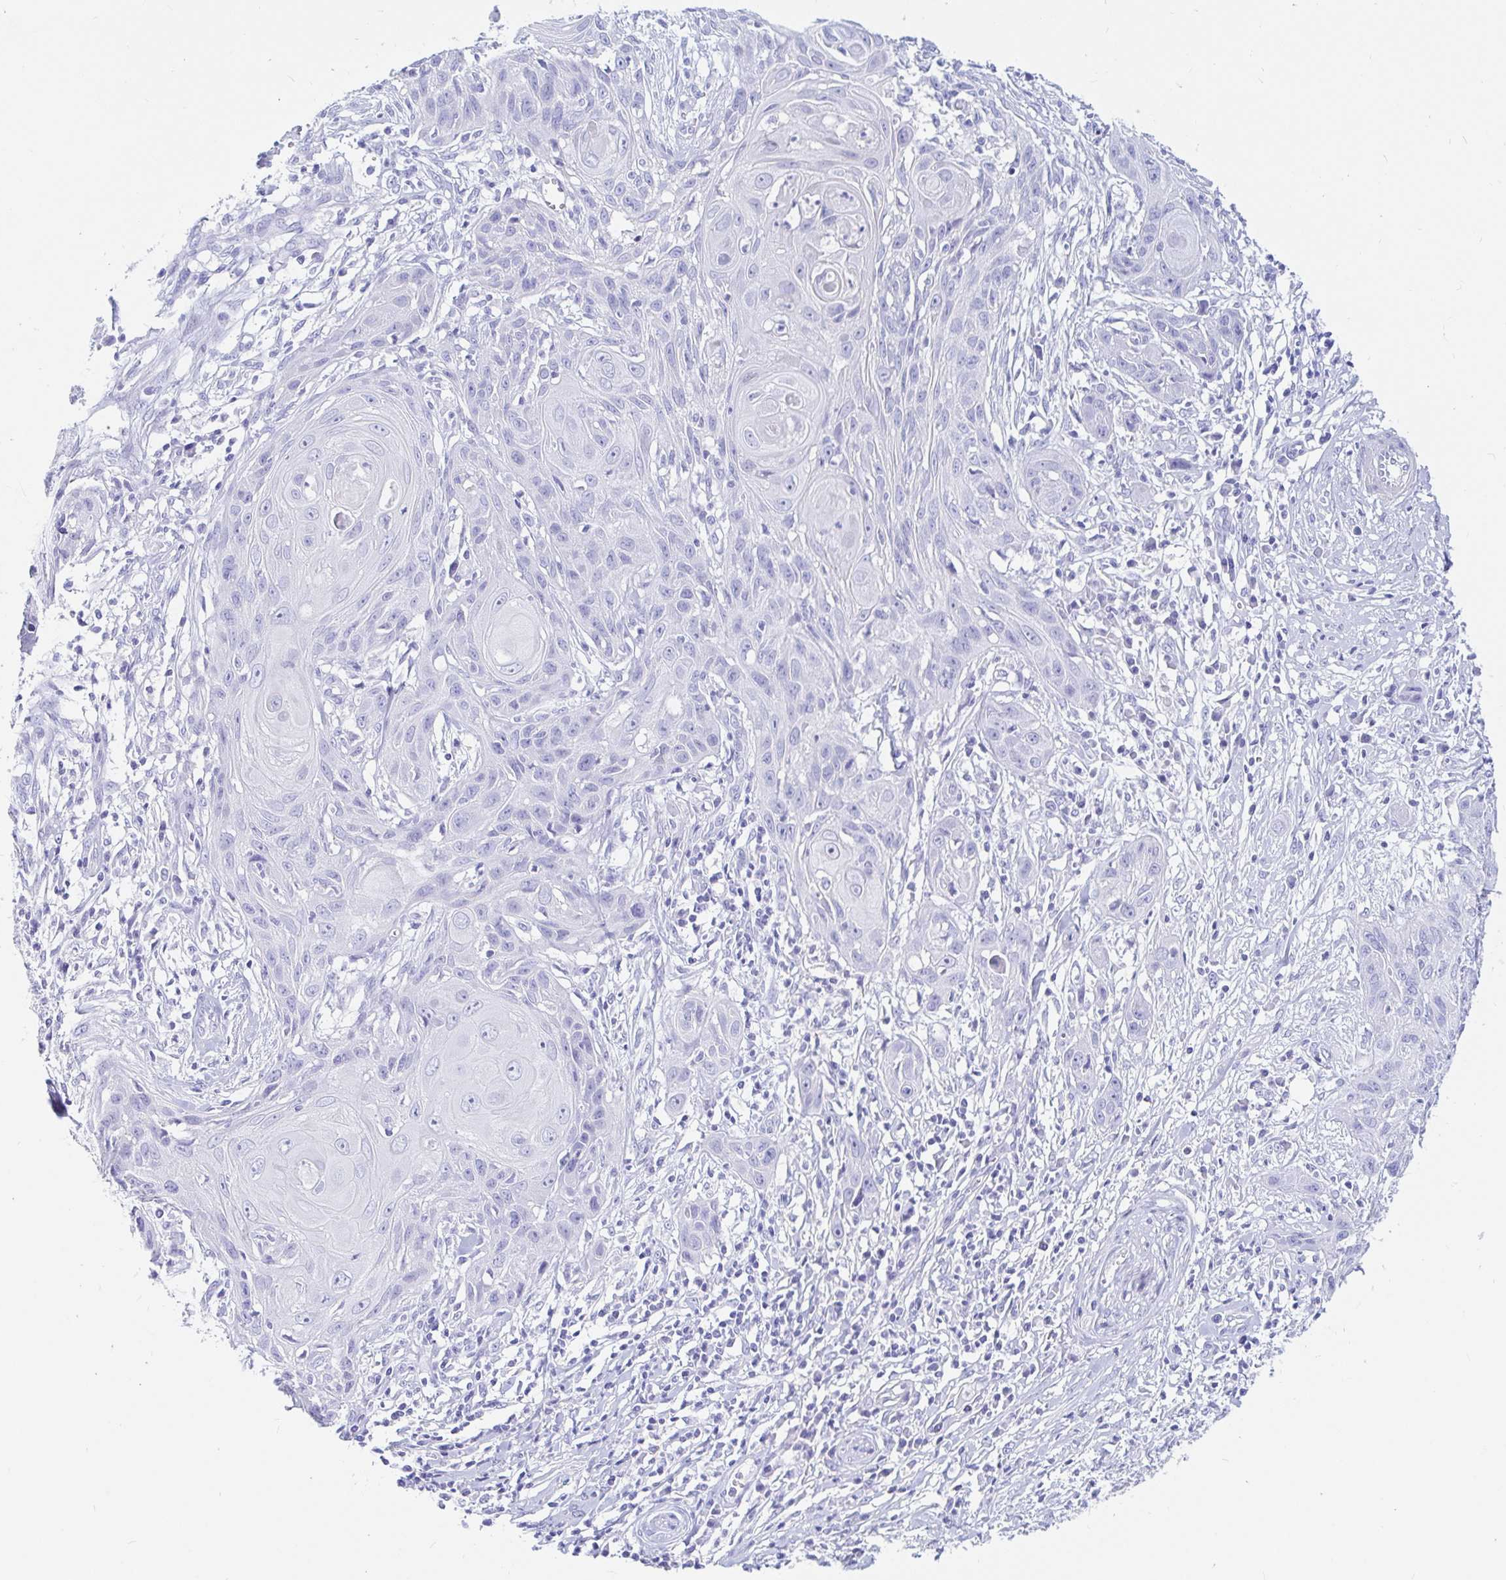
{"staining": {"intensity": "negative", "quantity": "none", "location": "none"}, "tissue": "skin cancer", "cell_type": "Tumor cells", "image_type": "cancer", "snomed": [{"axis": "morphology", "description": "Squamous cell carcinoma, NOS"}, {"axis": "topography", "description": "Skin"}, {"axis": "topography", "description": "Vulva"}], "caption": "Skin squamous cell carcinoma stained for a protein using immunohistochemistry displays no expression tumor cells.", "gene": "PPP1R1B", "patient": {"sex": "female", "age": 83}}